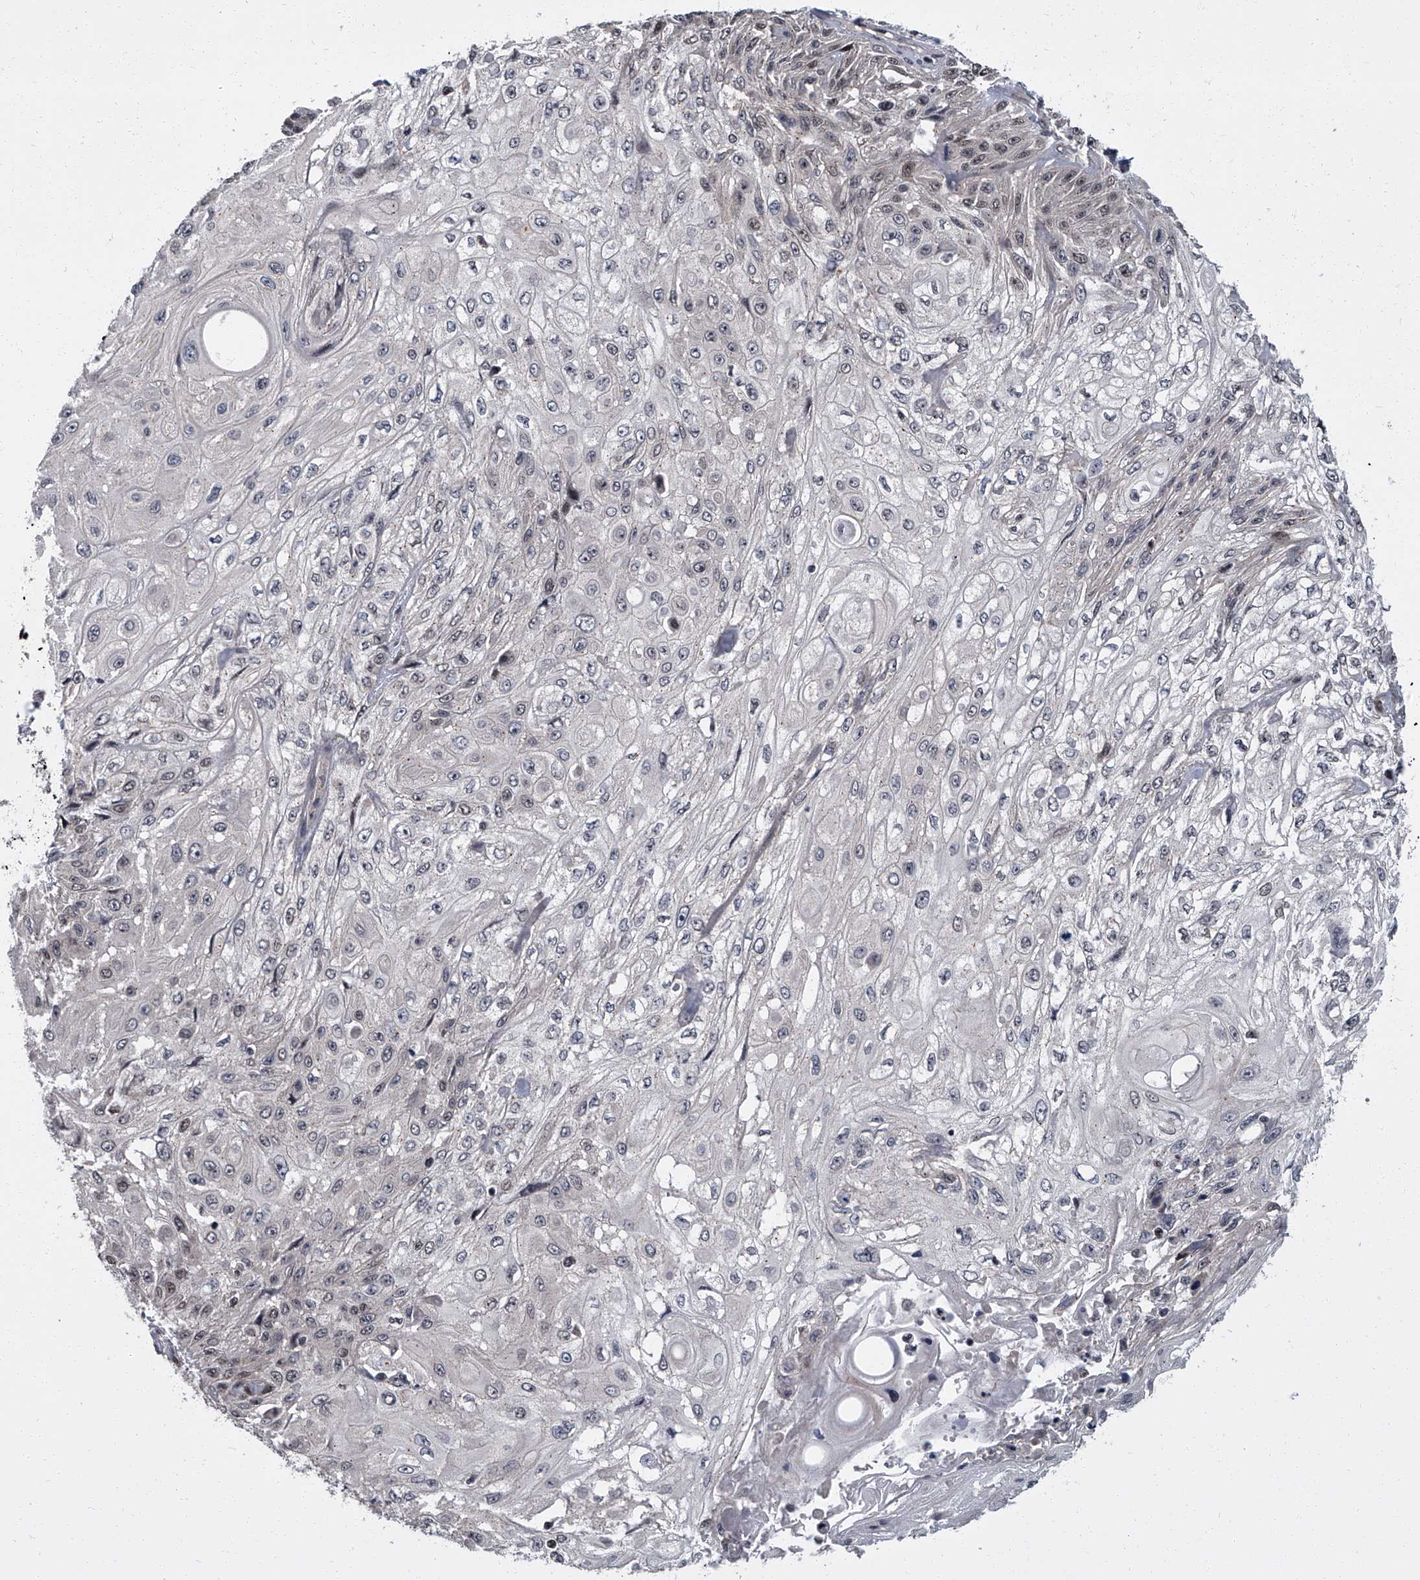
{"staining": {"intensity": "negative", "quantity": "none", "location": "none"}, "tissue": "skin cancer", "cell_type": "Tumor cells", "image_type": "cancer", "snomed": [{"axis": "morphology", "description": "Squamous cell carcinoma, NOS"}, {"axis": "morphology", "description": "Squamous cell carcinoma, metastatic, NOS"}, {"axis": "topography", "description": "Skin"}, {"axis": "topography", "description": "Lymph node"}], "caption": "Tumor cells show no significant expression in skin squamous cell carcinoma.", "gene": "ZNF274", "patient": {"sex": "male", "age": 75}}